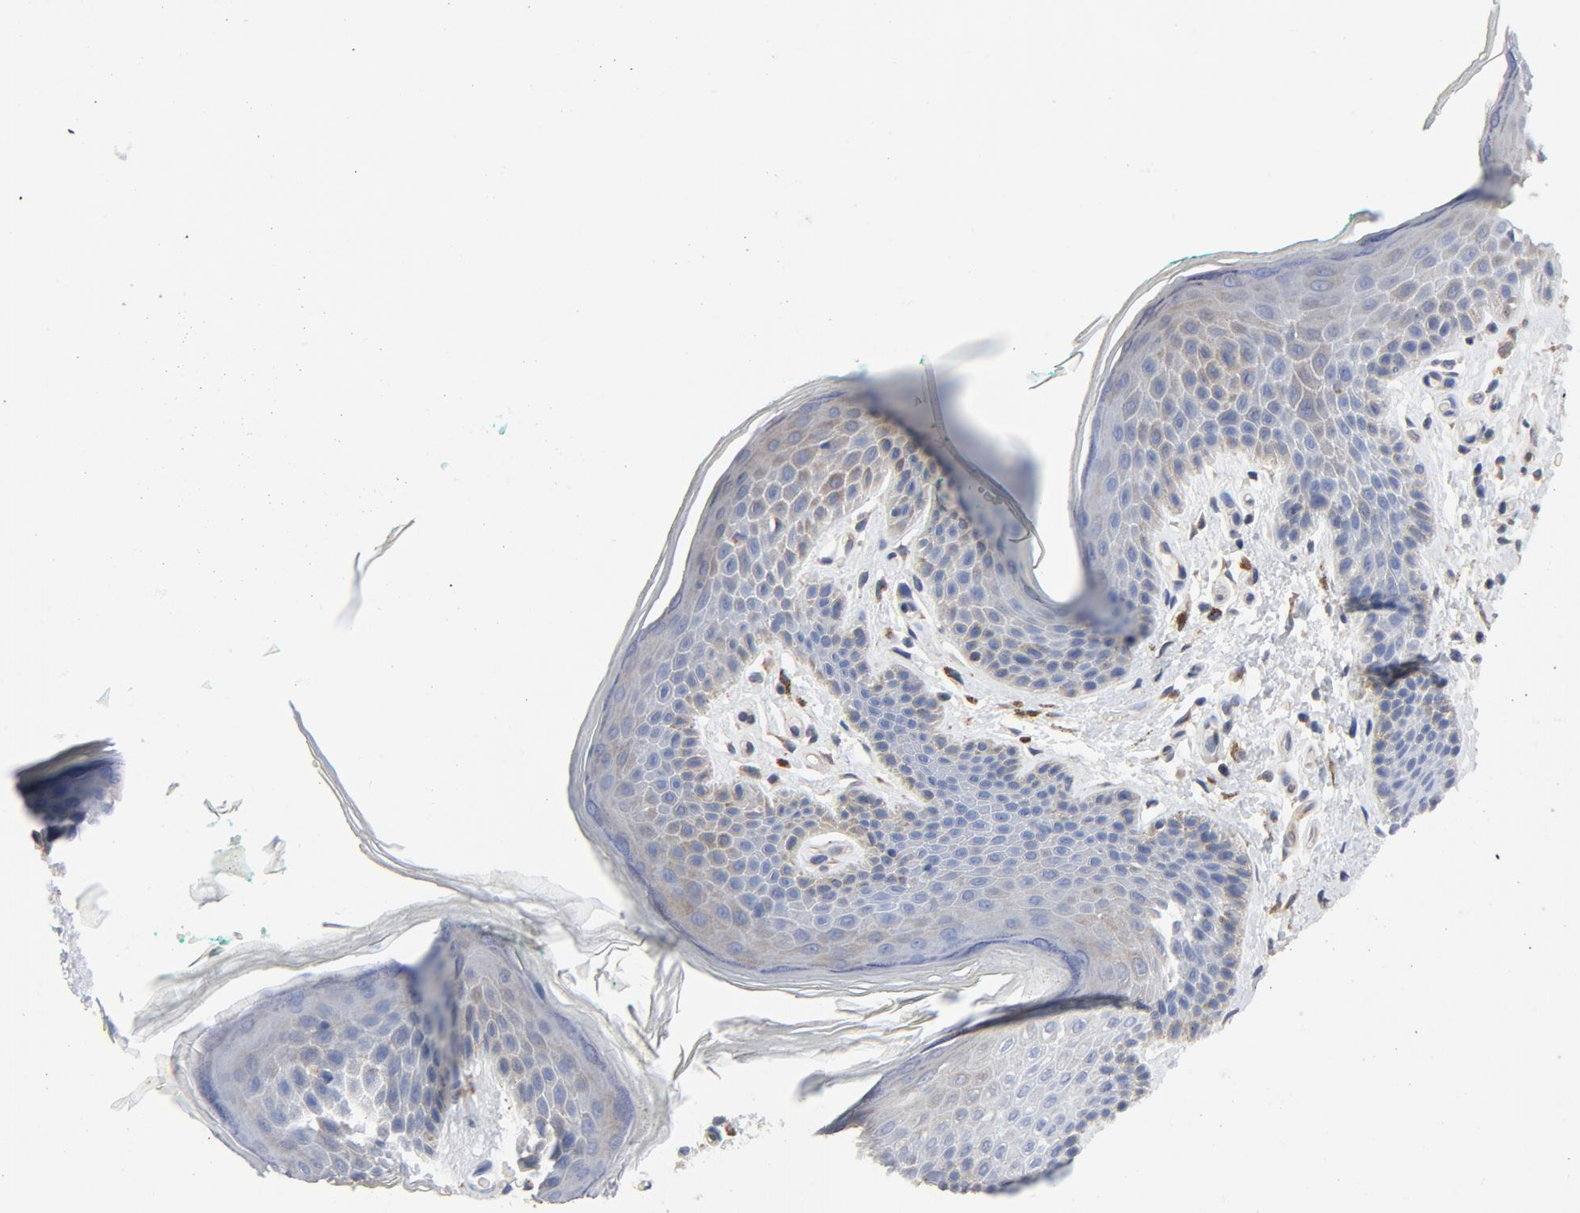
{"staining": {"intensity": "moderate", "quantity": "25%-75%", "location": "cytoplasmic/membranous"}, "tissue": "skin", "cell_type": "Epidermal cells", "image_type": "normal", "snomed": [{"axis": "morphology", "description": "Normal tissue, NOS"}, {"axis": "topography", "description": "Anal"}], "caption": "The photomicrograph displays a brown stain indicating the presence of a protein in the cytoplasmic/membranous of epidermal cells in skin.", "gene": "DYNLT3", "patient": {"sex": "male", "age": 74}}